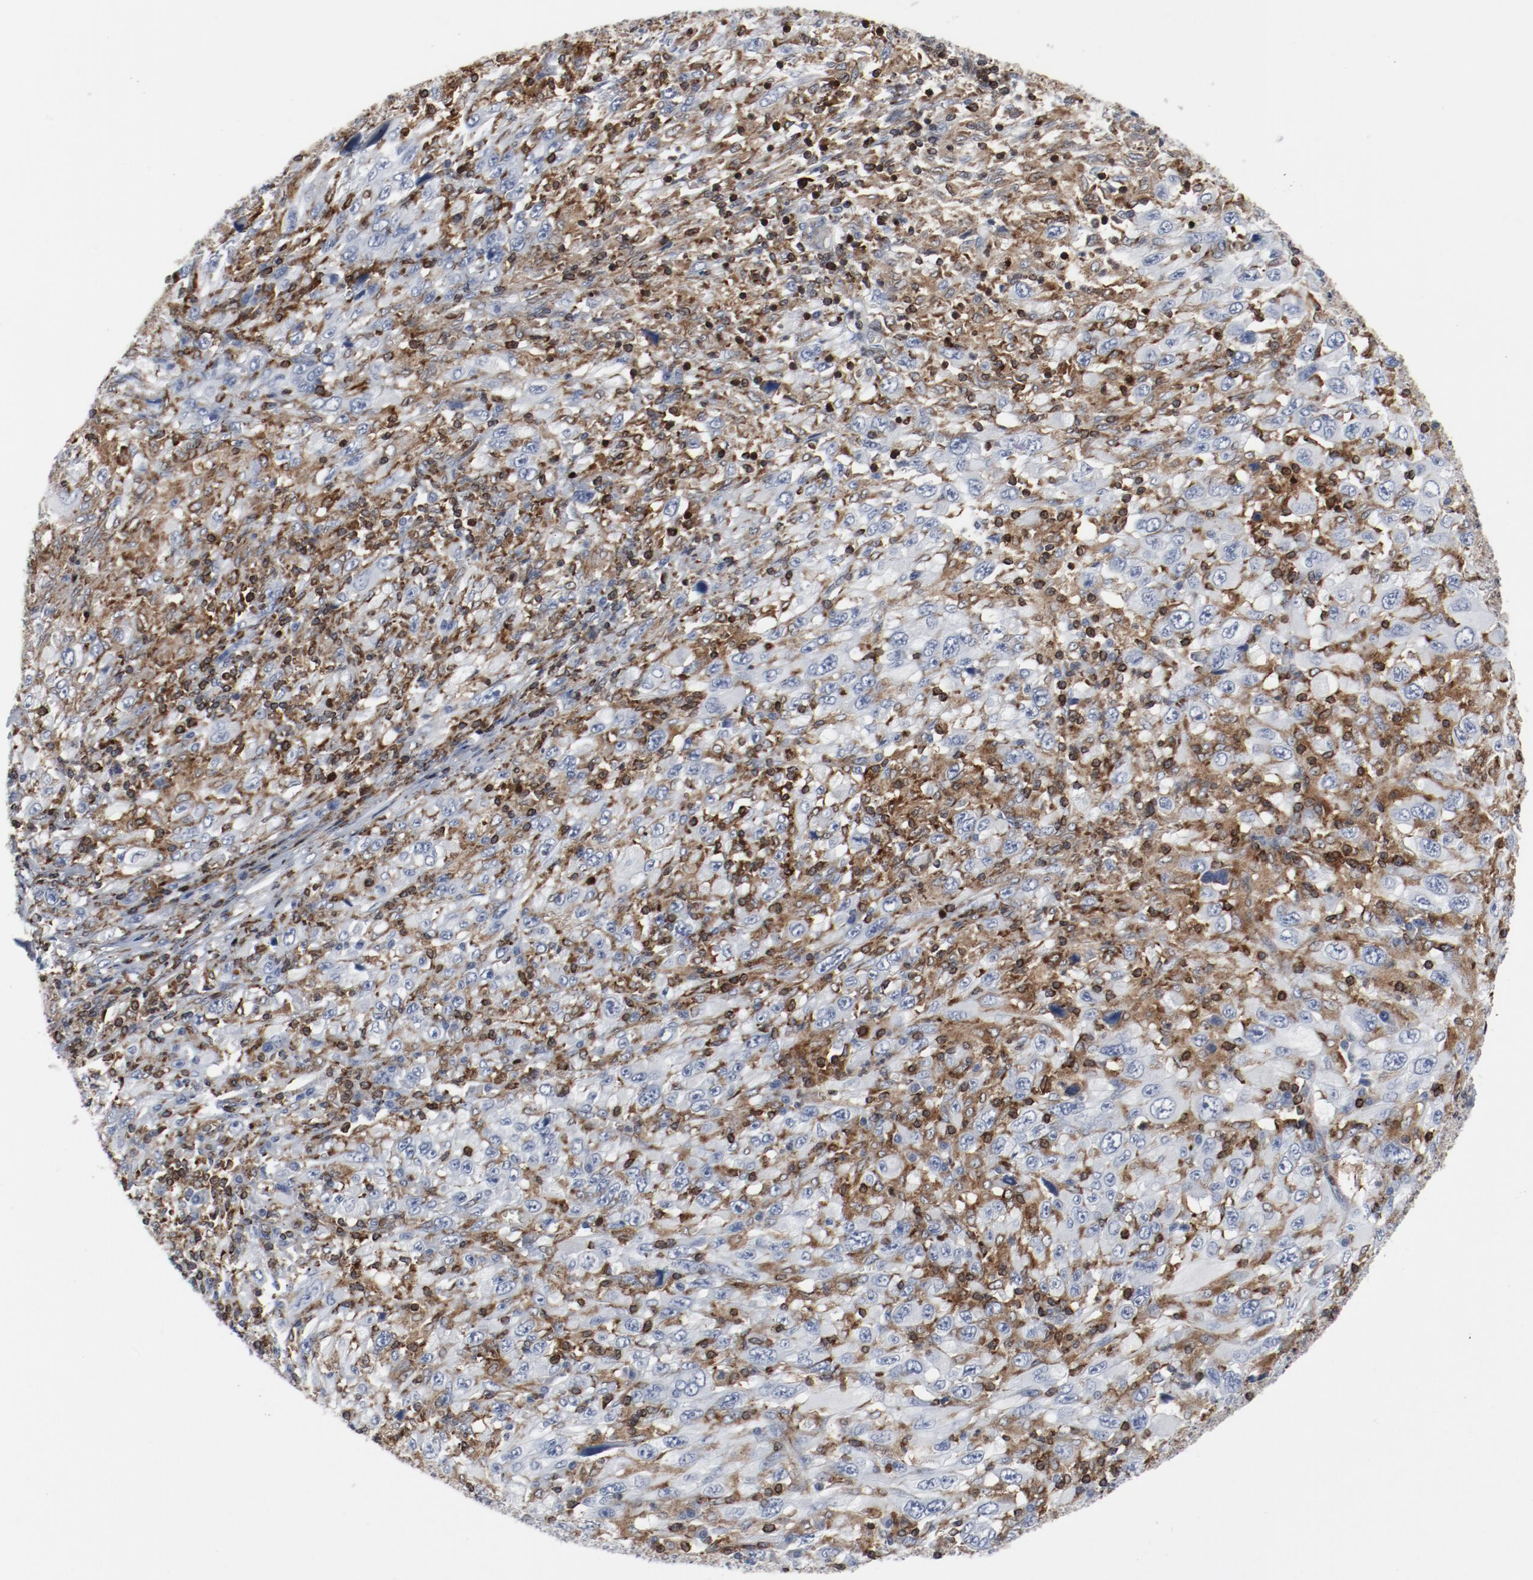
{"staining": {"intensity": "negative", "quantity": "none", "location": "none"}, "tissue": "melanoma", "cell_type": "Tumor cells", "image_type": "cancer", "snomed": [{"axis": "morphology", "description": "Malignant melanoma, Metastatic site"}, {"axis": "topography", "description": "Skin"}], "caption": "Tumor cells show no significant expression in melanoma.", "gene": "LCP2", "patient": {"sex": "female", "age": 56}}